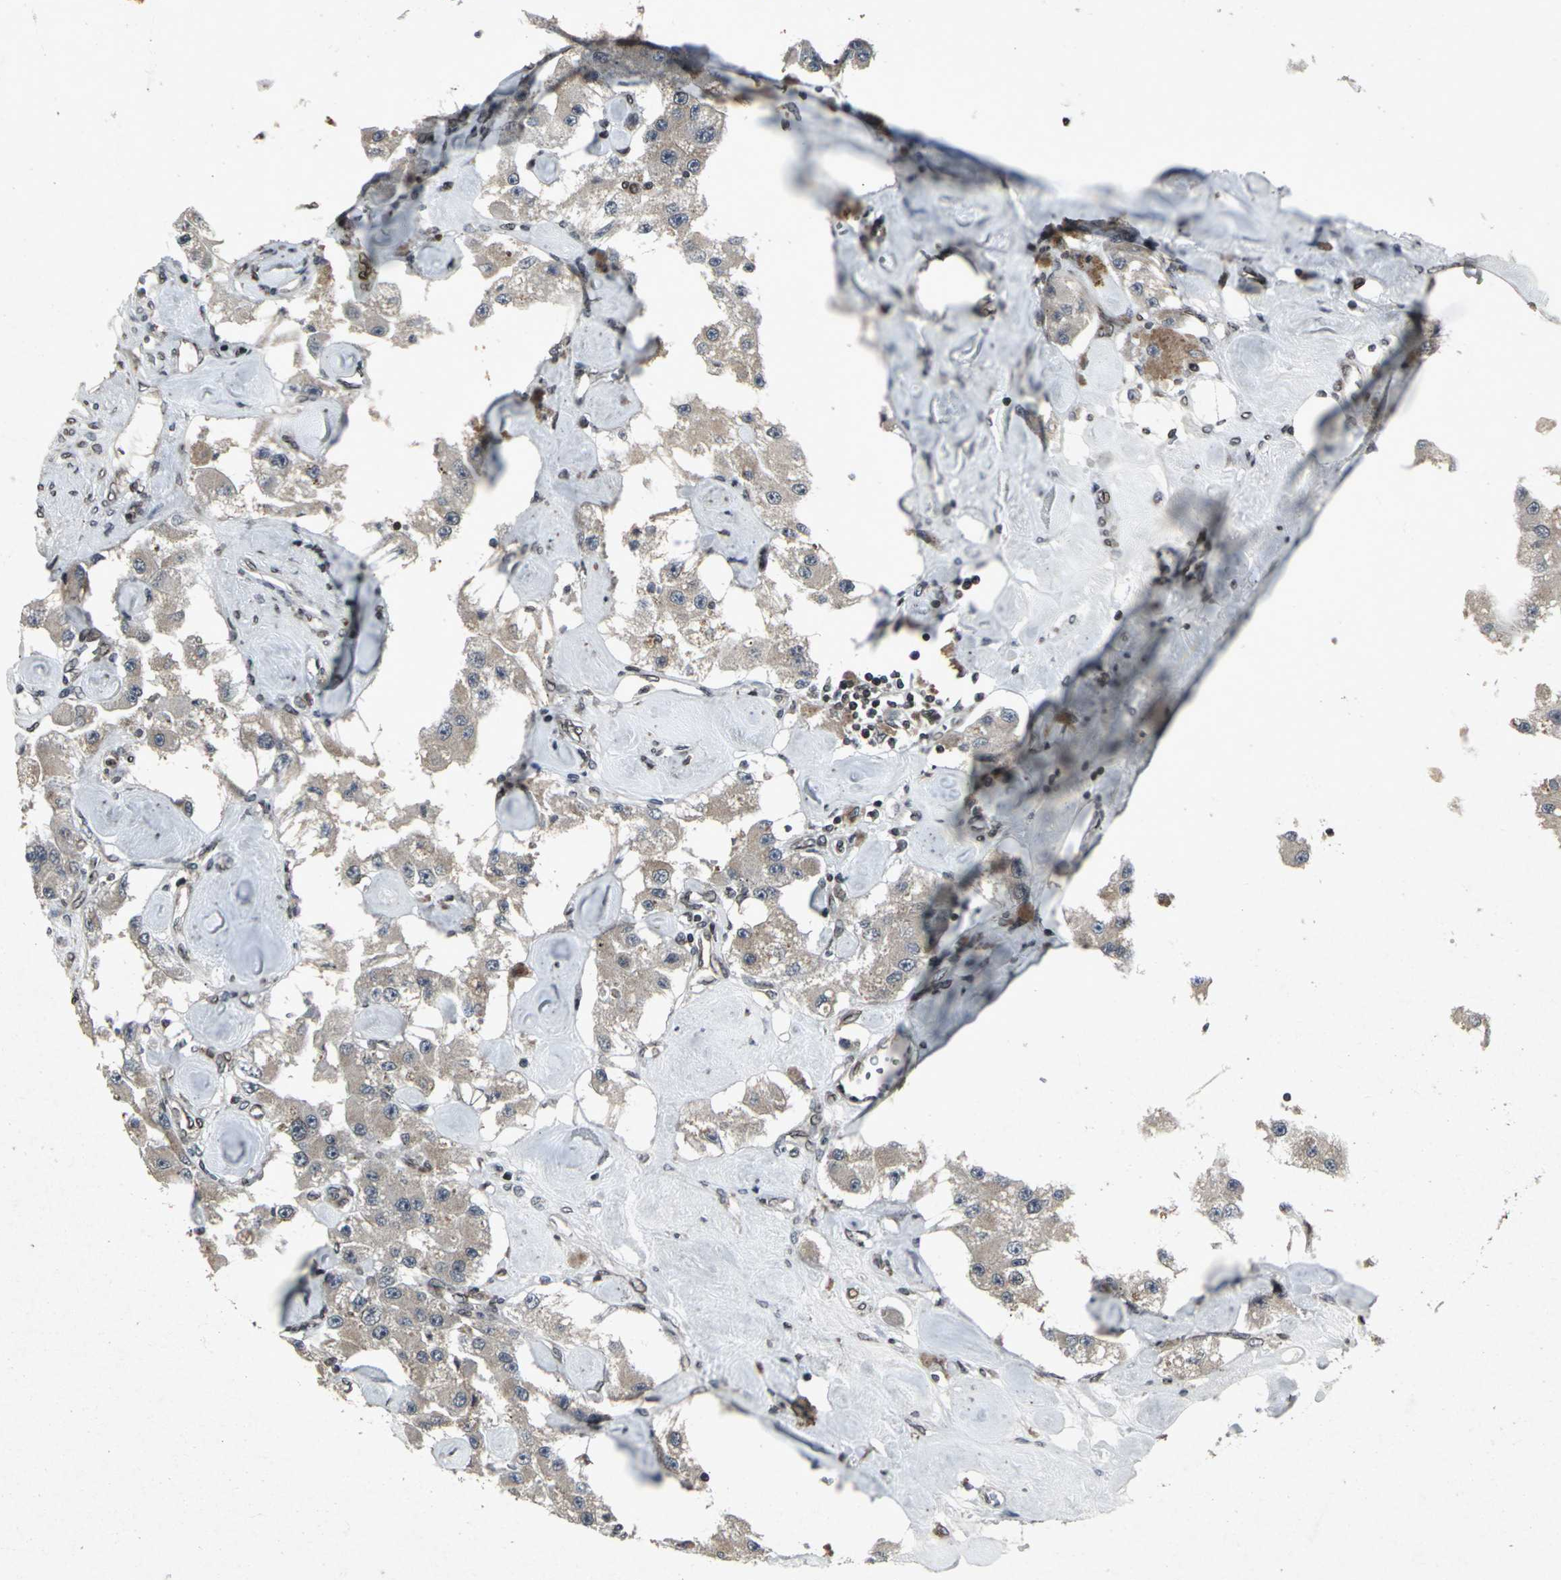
{"staining": {"intensity": "weak", "quantity": ">75%", "location": "cytoplasmic/membranous"}, "tissue": "carcinoid", "cell_type": "Tumor cells", "image_type": "cancer", "snomed": [{"axis": "morphology", "description": "Carcinoid, malignant, NOS"}, {"axis": "topography", "description": "Pancreas"}], "caption": "About >75% of tumor cells in carcinoid display weak cytoplasmic/membranous protein positivity as visualized by brown immunohistochemical staining.", "gene": "SH2B3", "patient": {"sex": "male", "age": 41}}